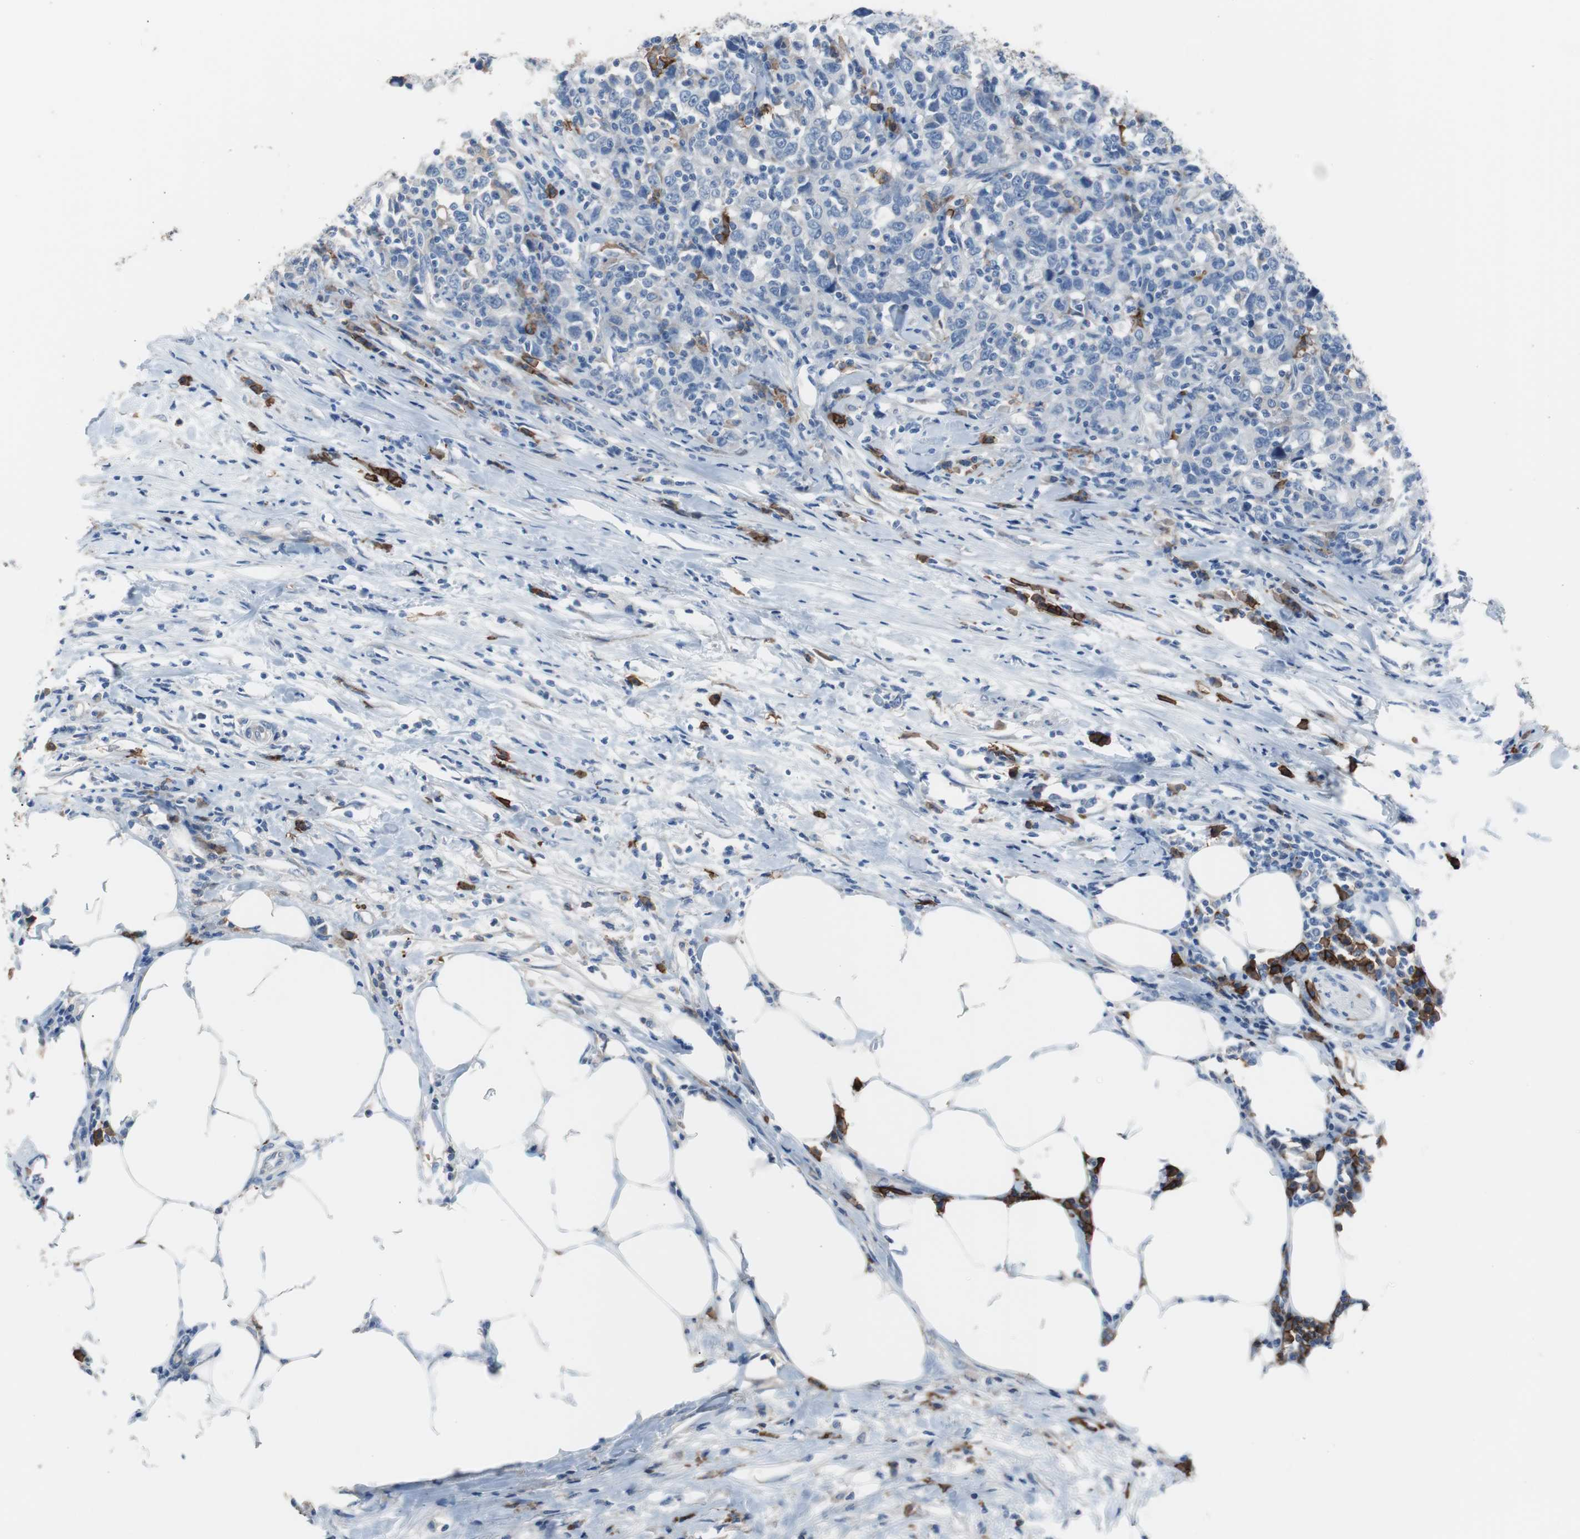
{"staining": {"intensity": "negative", "quantity": "none", "location": "none"}, "tissue": "urothelial cancer", "cell_type": "Tumor cells", "image_type": "cancer", "snomed": [{"axis": "morphology", "description": "Urothelial carcinoma, High grade"}, {"axis": "topography", "description": "Urinary bladder"}], "caption": "Tumor cells show no significant protein expression in urothelial cancer. (DAB (3,3'-diaminobenzidine) immunohistochemistry (IHC), high magnification).", "gene": "FCGR2B", "patient": {"sex": "male", "age": 61}}